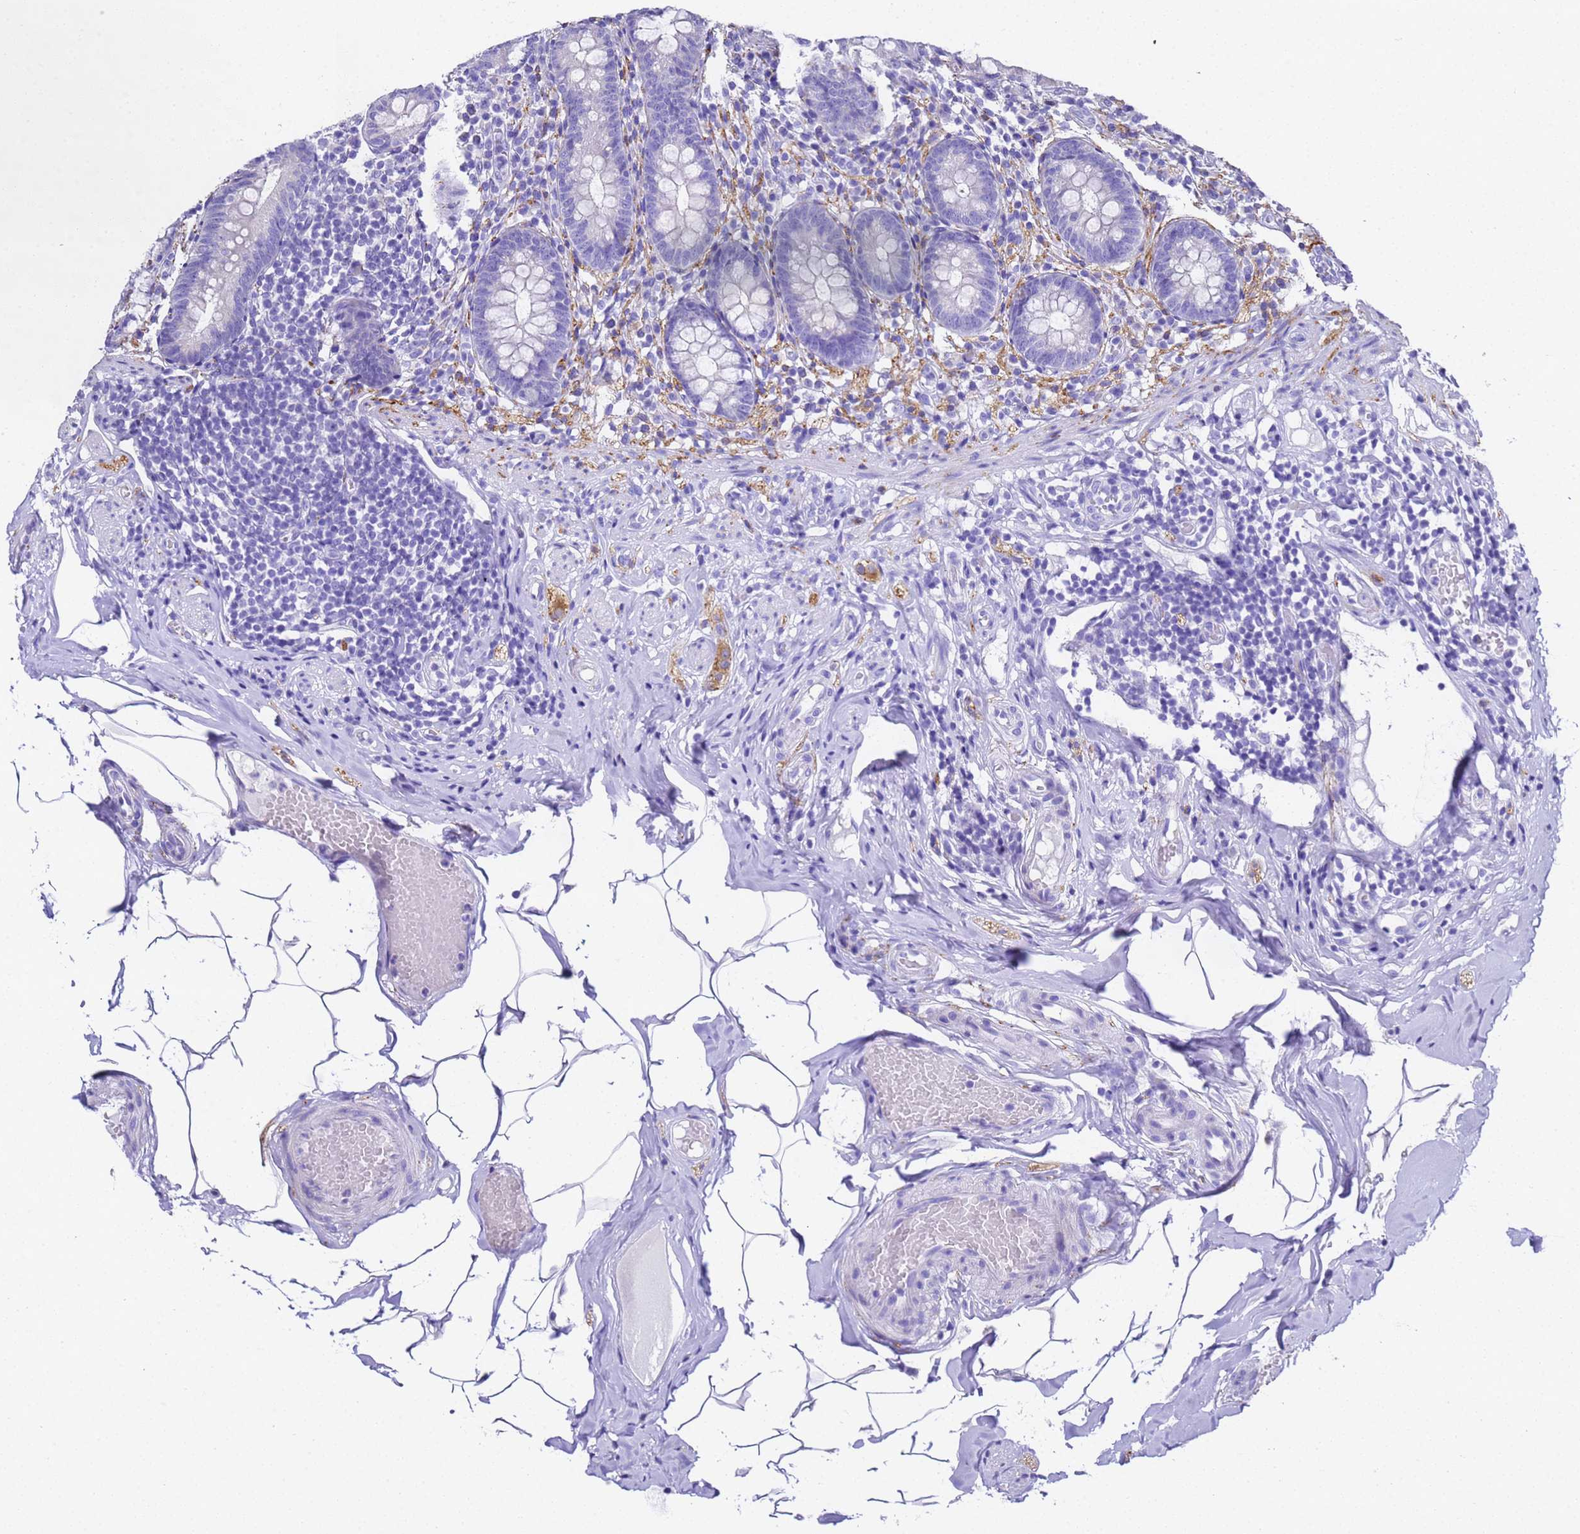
{"staining": {"intensity": "negative", "quantity": "none", "location": "none"}, "tissue": "appendix", "cell_type": "Glandular cells", "image_type": "normal", "snomed": [{"axis": "morphology", "description": "Normal tissue, NOS"}, {"axis": "topography", "description": "Appendix"}], "caption": "Human appendix stained for a protein using immunohistochemistry (IHC) exhibits no expression in glandular cells.", "gene": "FAM72A", "patient": {"sex": "male", "age": 55}}